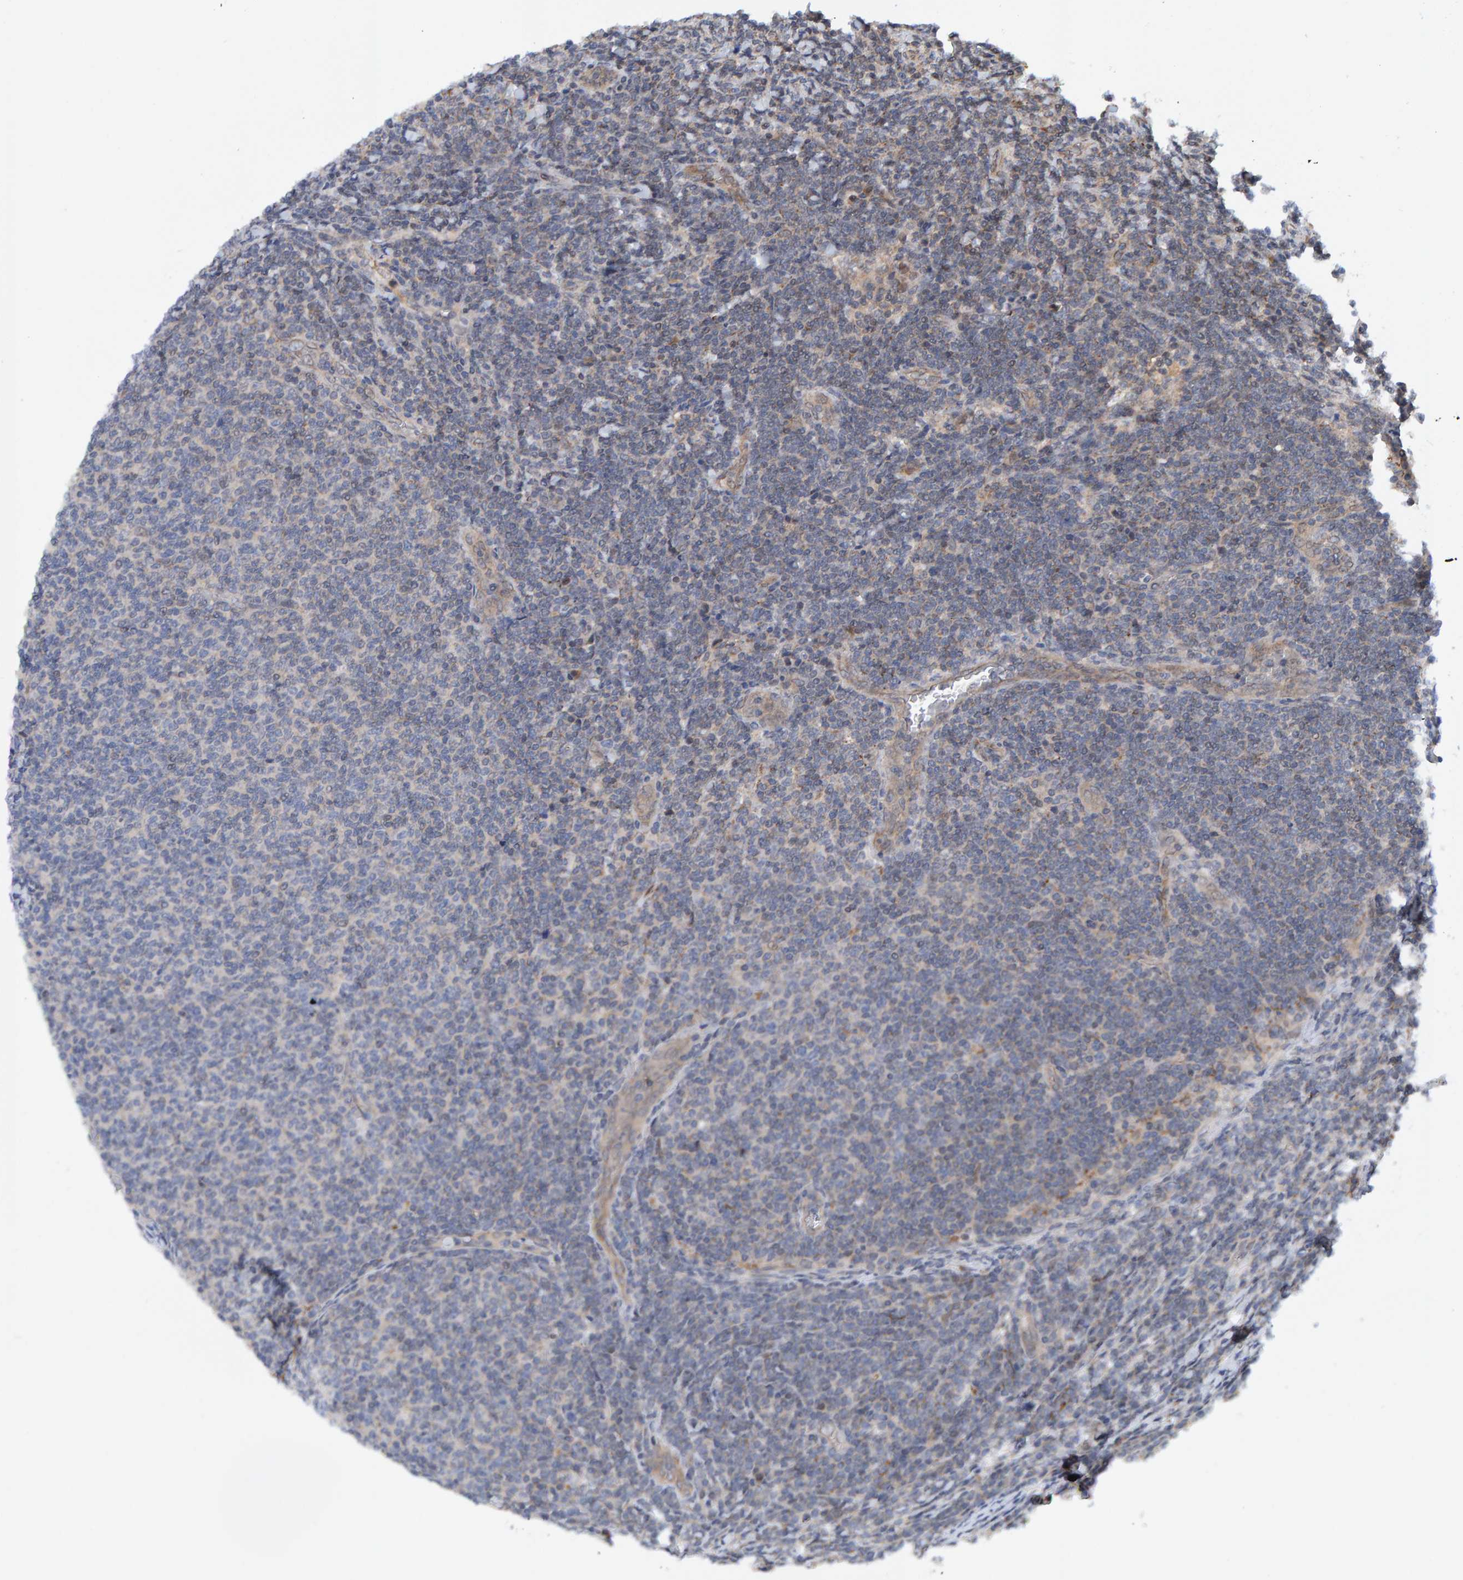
{"staining": {"intensity": "negative", "quantity": "none", "location": "none"}, "tissue": "lymphoma", "cell_type": "Tumor cells", "image_type": "cancer", "snomed": [{"axis": "morphology", "description": "Malignant lymphoma, non-Hodgkin's type, Low grade"}, {"axis": "topography", "description": "Lymph node"}], "caption": "Tumor cells are negative for brown protein staining in lymphoma.", "gene": "SCRN2", "patient": {"sex": "male", "age": 66}}